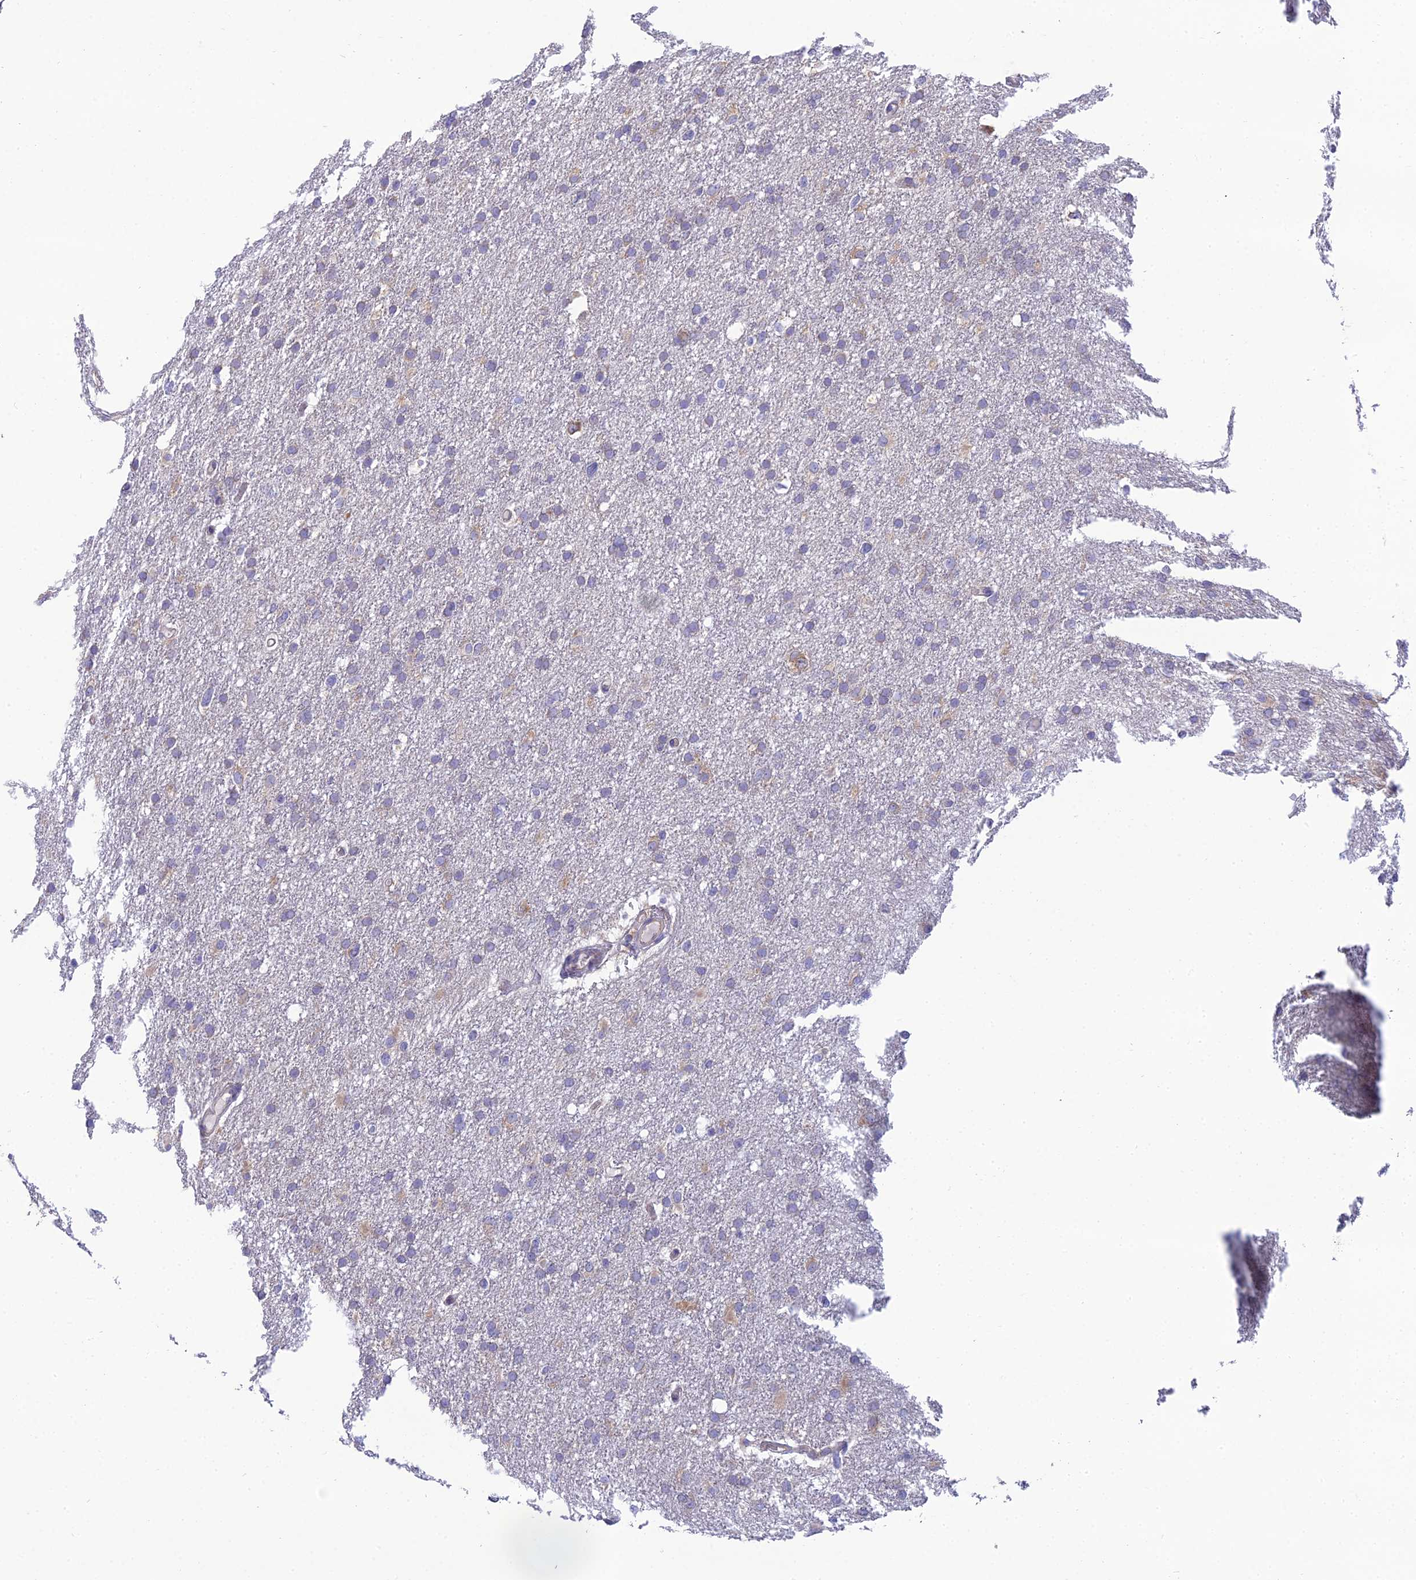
{"staining": {"intensity": "negative", "quantity": "none", "location": "none"}, "tissue": "glioma", "cell_type": "Tumor cells", "image_type": "cancer", "snomed": [{"axis": "morphology", "description": "Glioma, malignant, High grade"}, {"axis": "topography", "description": "Cerebral cortex"}], "caption": "The histopathology image displays no staining of tumor cells in malignant high-grade glioma.", "gene": "CLCN7", "patient": {"sex": "female", "age": 36}}